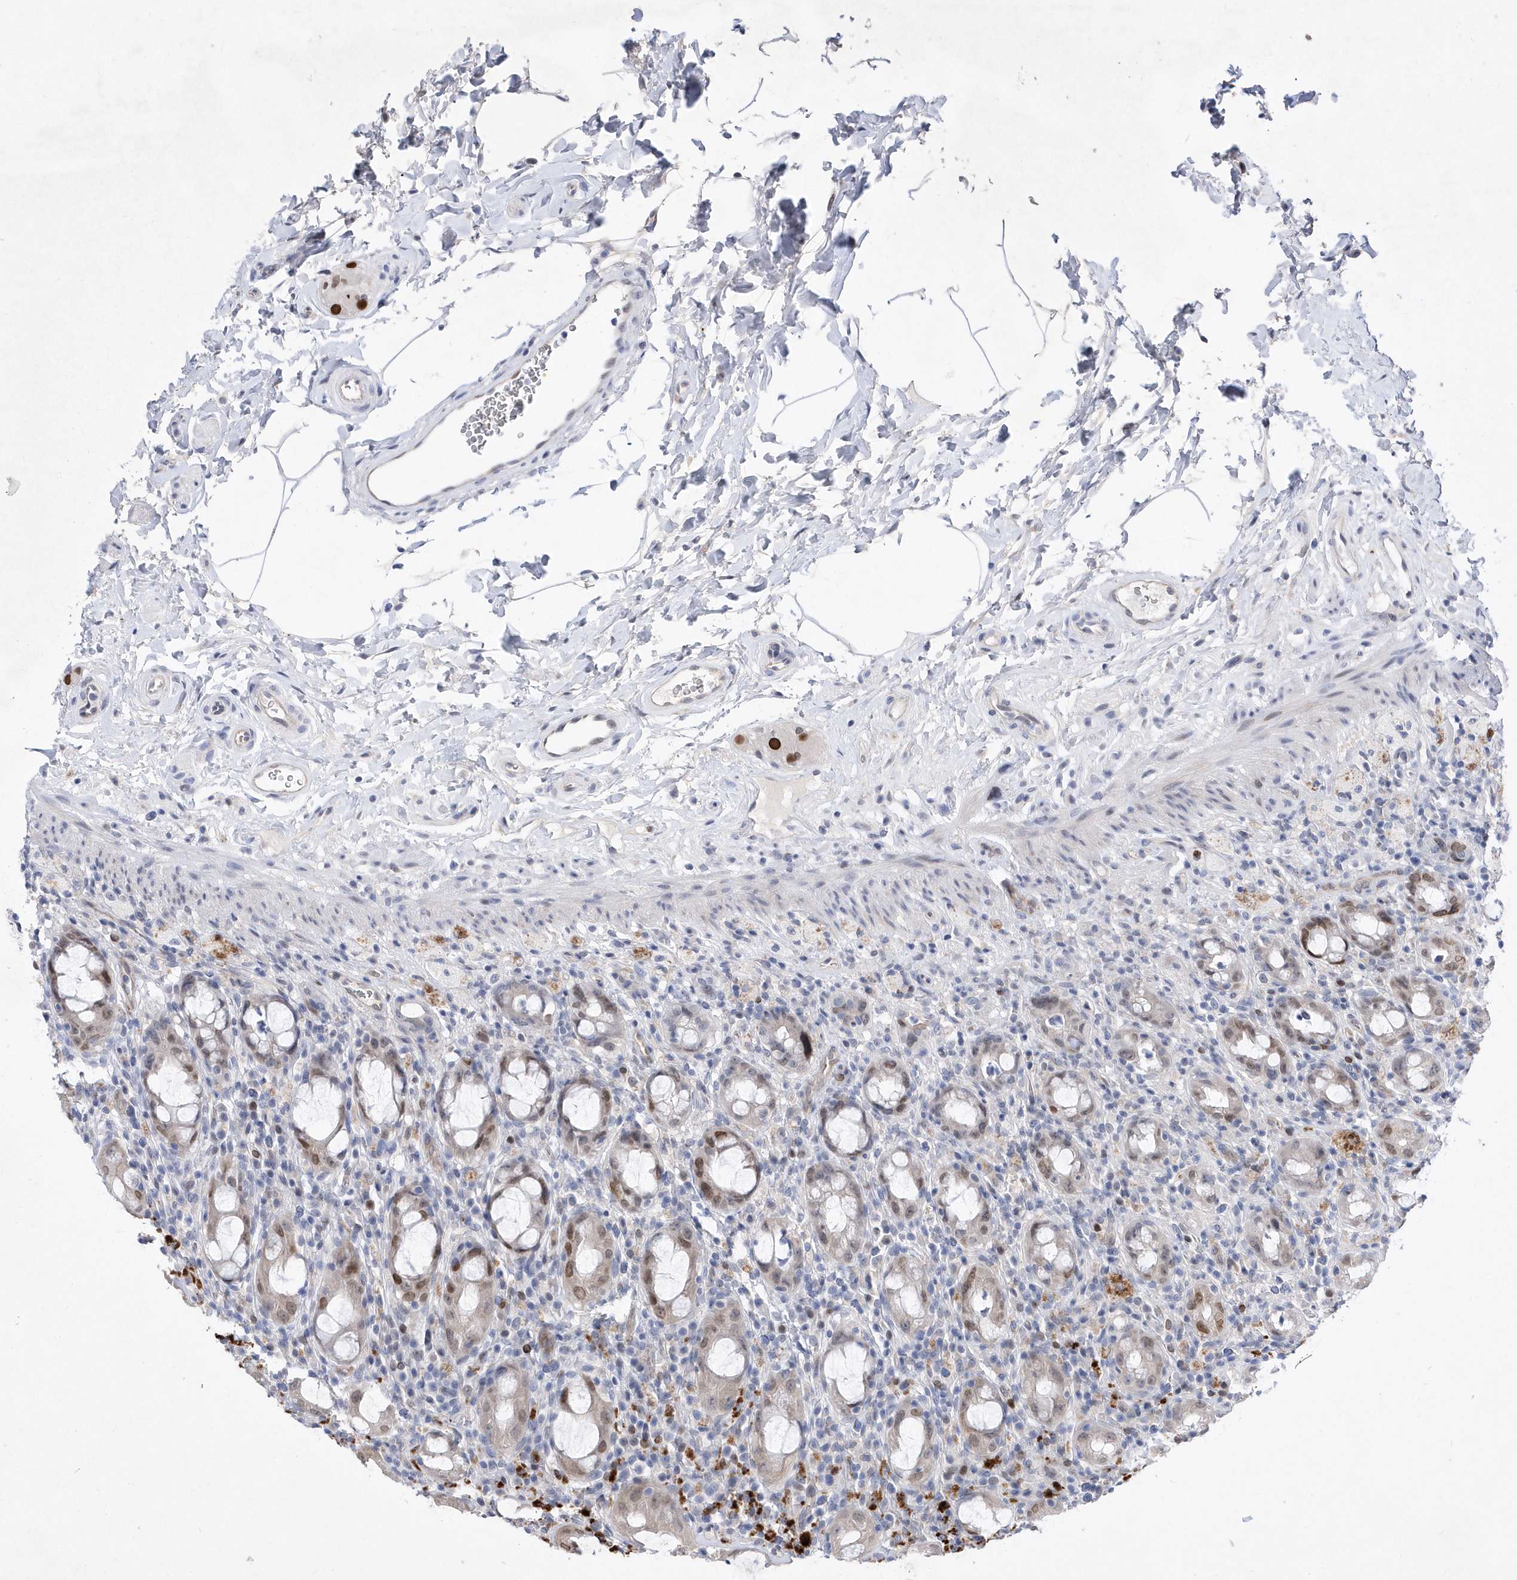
{"staining": {"intensity": "moderate", "quantity": "<25%", "location": "cytoplasmic/membranous,nuclear"}, "tissue": "rectum", "cell_type": "Glandular cells", "image_type": "normal", "snomed": [{"axis": "morphology", "description": "Normal tissue, NOS"}, {"axis": "topography", "description": "Rectum"}], "caption": "Immunohistochemical staining of normal human rectum reveals low levels of moderate cytoplasmic/membranous,nuclear expression in approximately <25% of glandular cells. The staining was performed using DAB (3,3'-diaminobenzidine) to visualize the protein expression in brown, while the nuclei were stained in blue with hematoxylin (Magnification: 20x).", "gene": "ZNF875", "patient": {"sex": "male", "age": 44}}